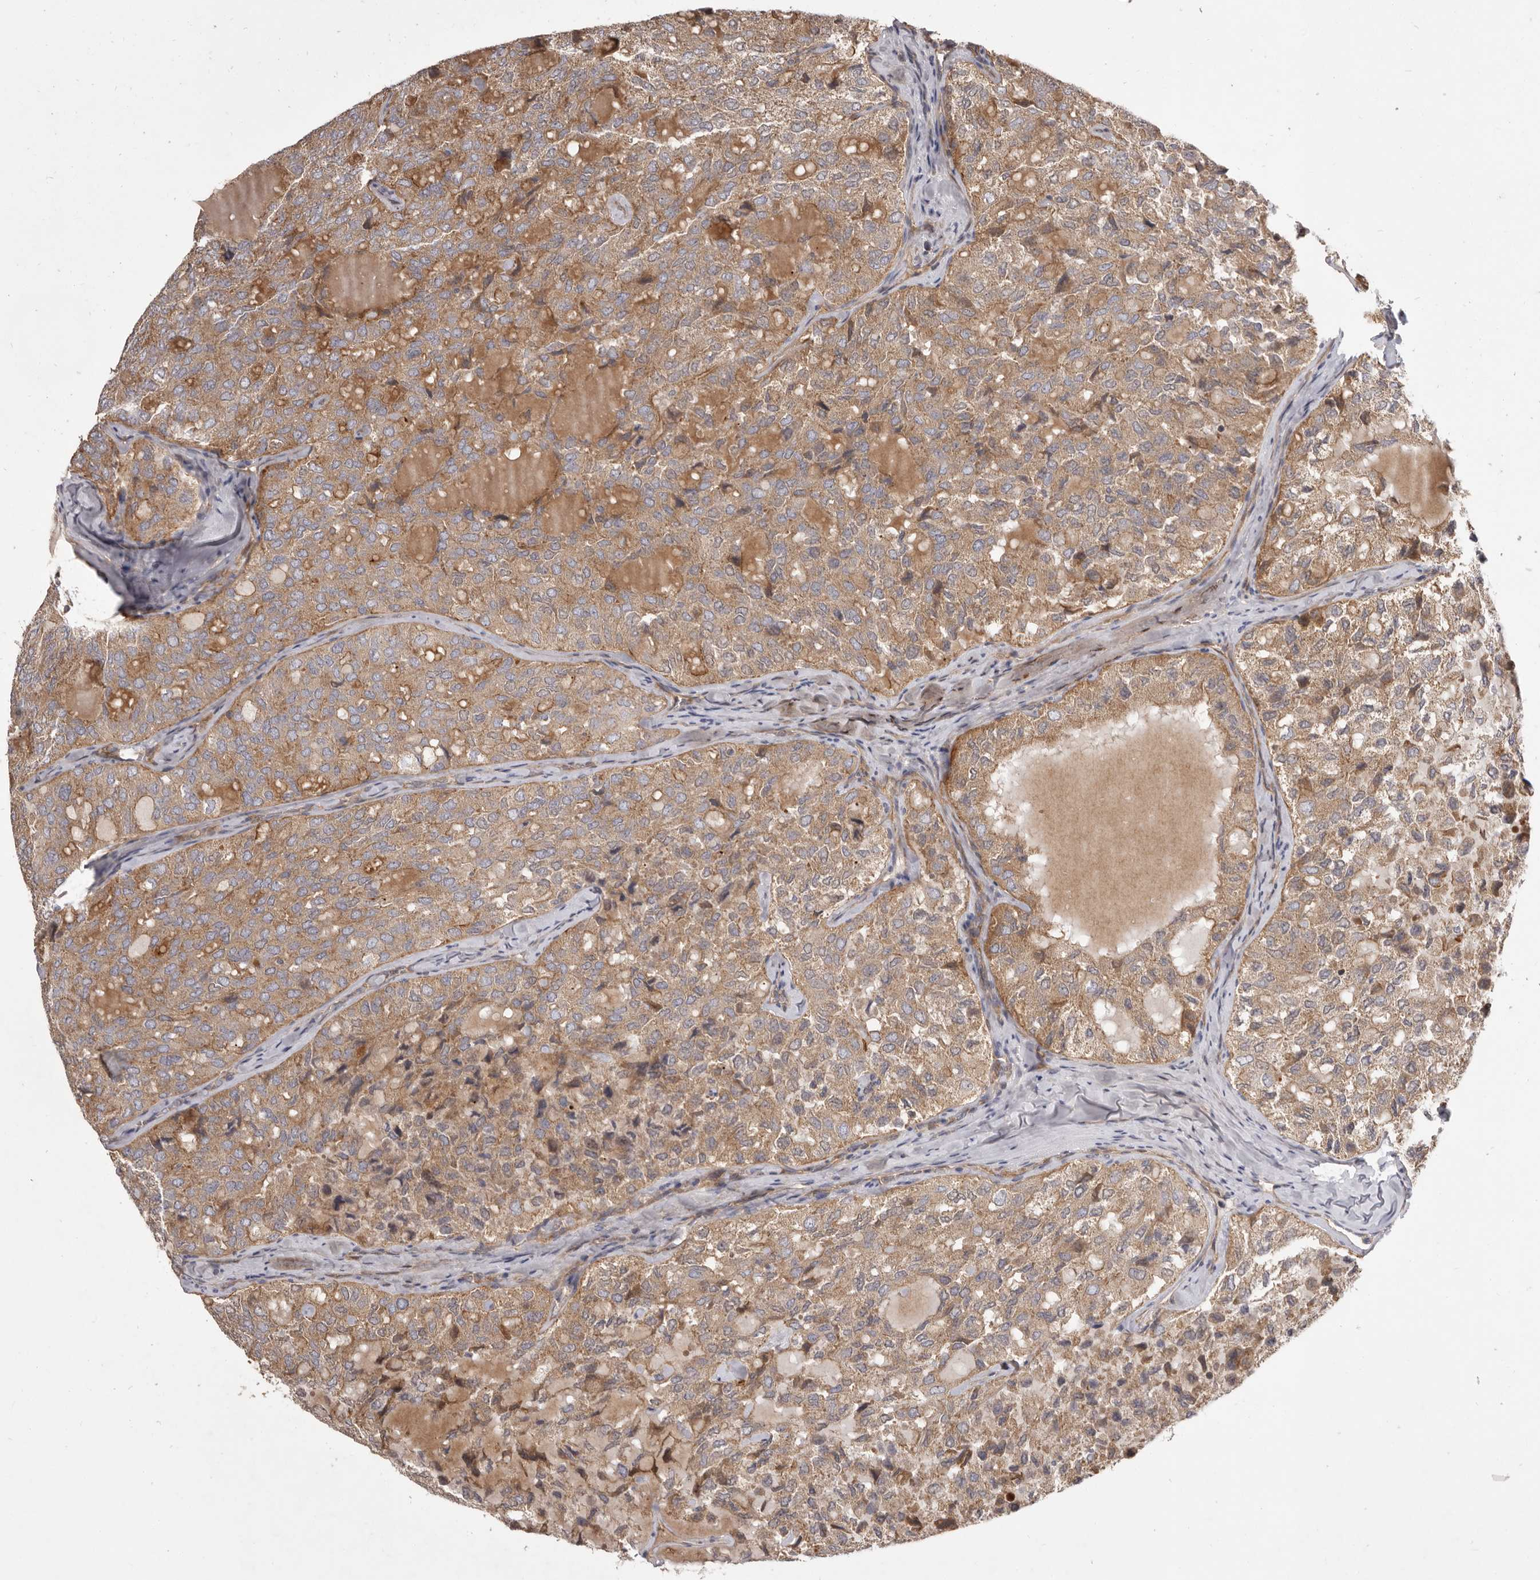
{"staining": {"intensity": "moderate", "quantity": ">75%", "location": "cytoplasmic/membranous"}, "tissue": "thyroid cancer", "cell_type": "Tumor cells", "image_type": "cancer", "snomed": [{"axis": "morphology", "description": "Follicular adenoma carcinoma, NOS"}, {"axis": "topography", "description": "Thyroid gland"}], "caption": "Protein expression analysis of human follicular adenoma carcinoma (thyroid) reveals moderate cytoplasmic/membranous positivity in approximately >75% of tumor cells. (Brightfield microscopy of DAB IHC at high magnification).", "gene": "VPS45", "patient": {"sex": "male", "age": 75}}